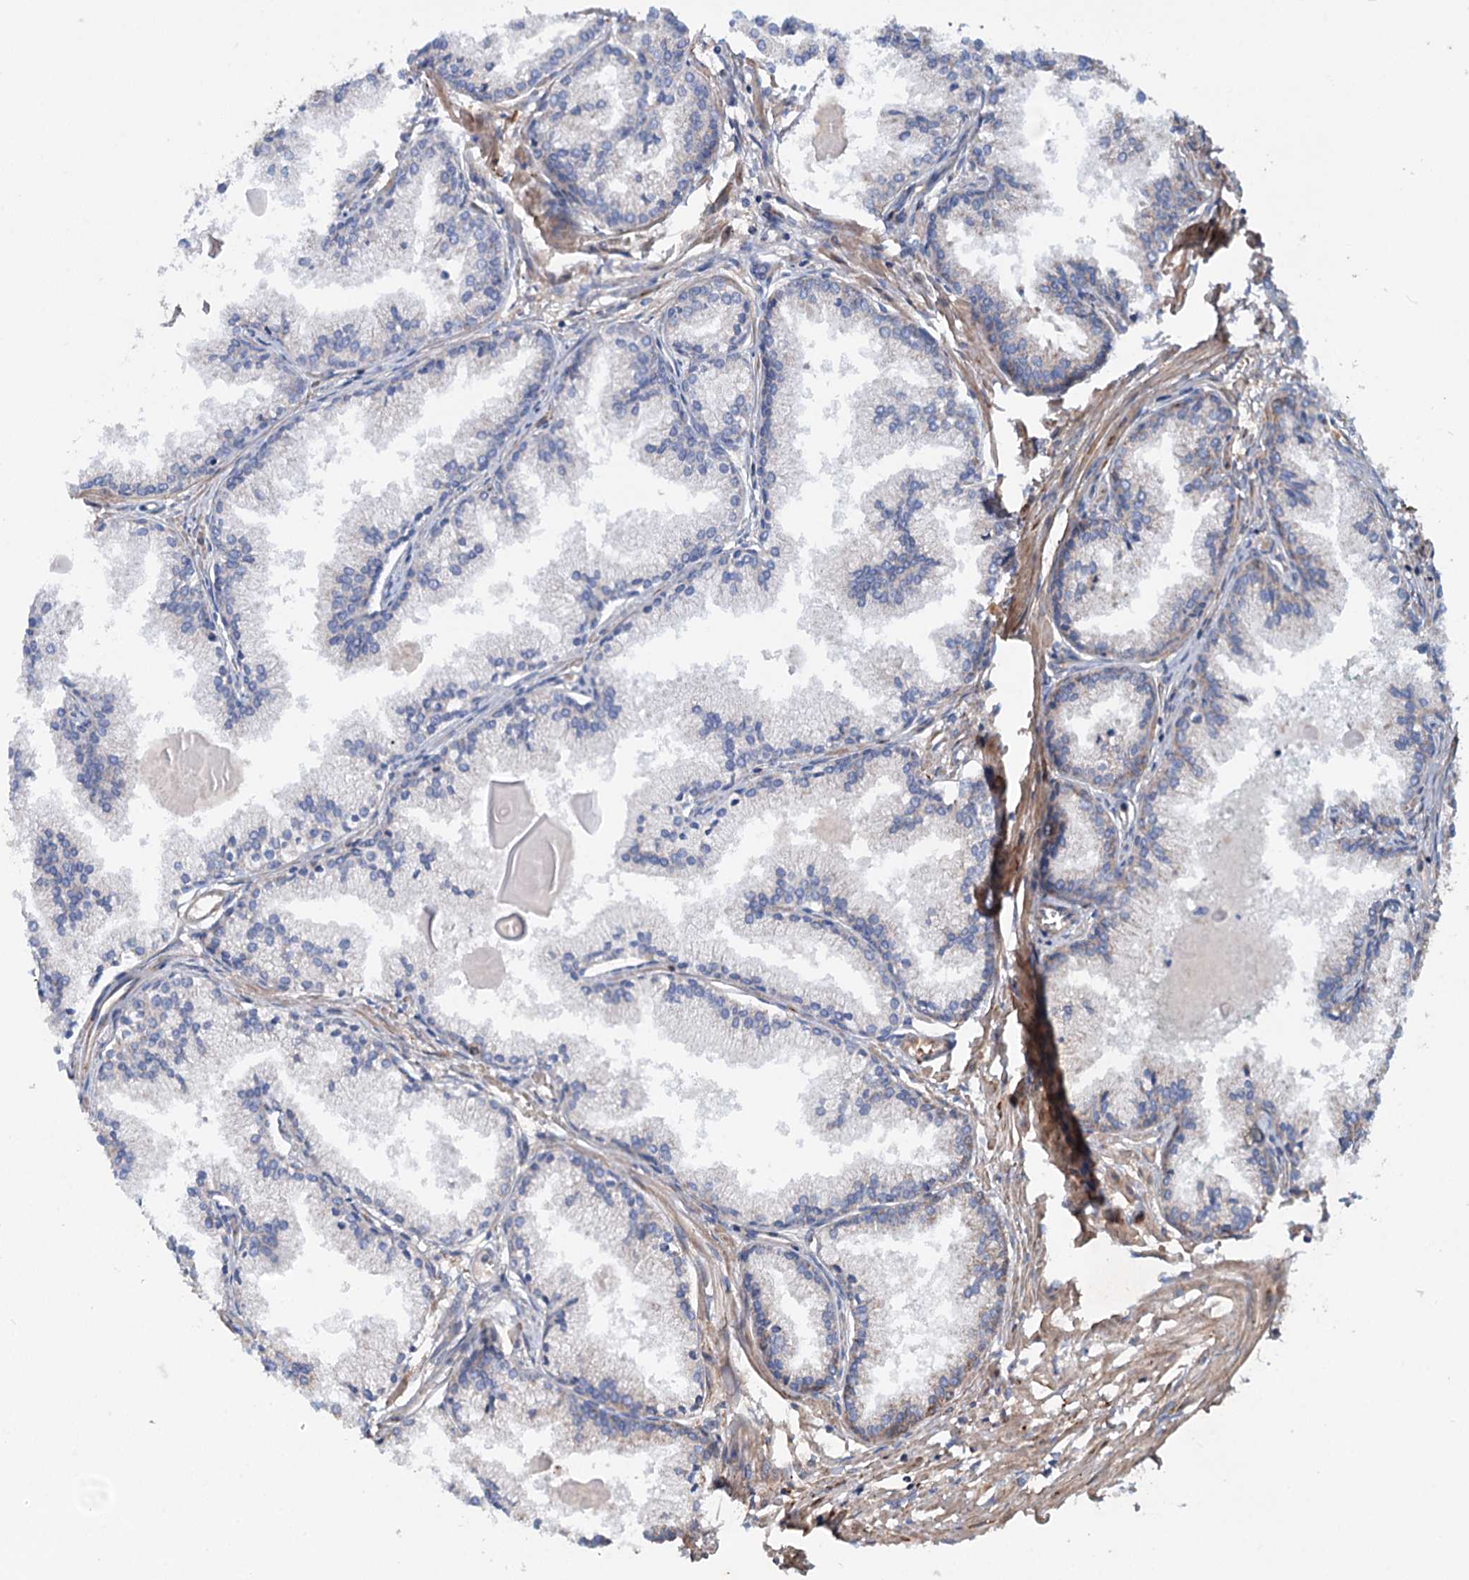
{"staining": {"intensity": "moderate", "quantity": "<25%", "location": "cytoplasmic/membranous"}, "tissue": "prostate cancer", "cell_type": "Tumor cells", "image_type": "cancer", "snomed": [{"axis": "morphology", "description": "Adenocarcinoma, High grade"}, {"axis": "topography", "description": "Prostate"}], "caption": "The image exhibits a brown stain indicating the presence of a protein in the cytoplasmic/membranous of tumor cells in prostate cancer.", "gene": "PTDSS2", "patient": {"sex": "male", "age": 68}}